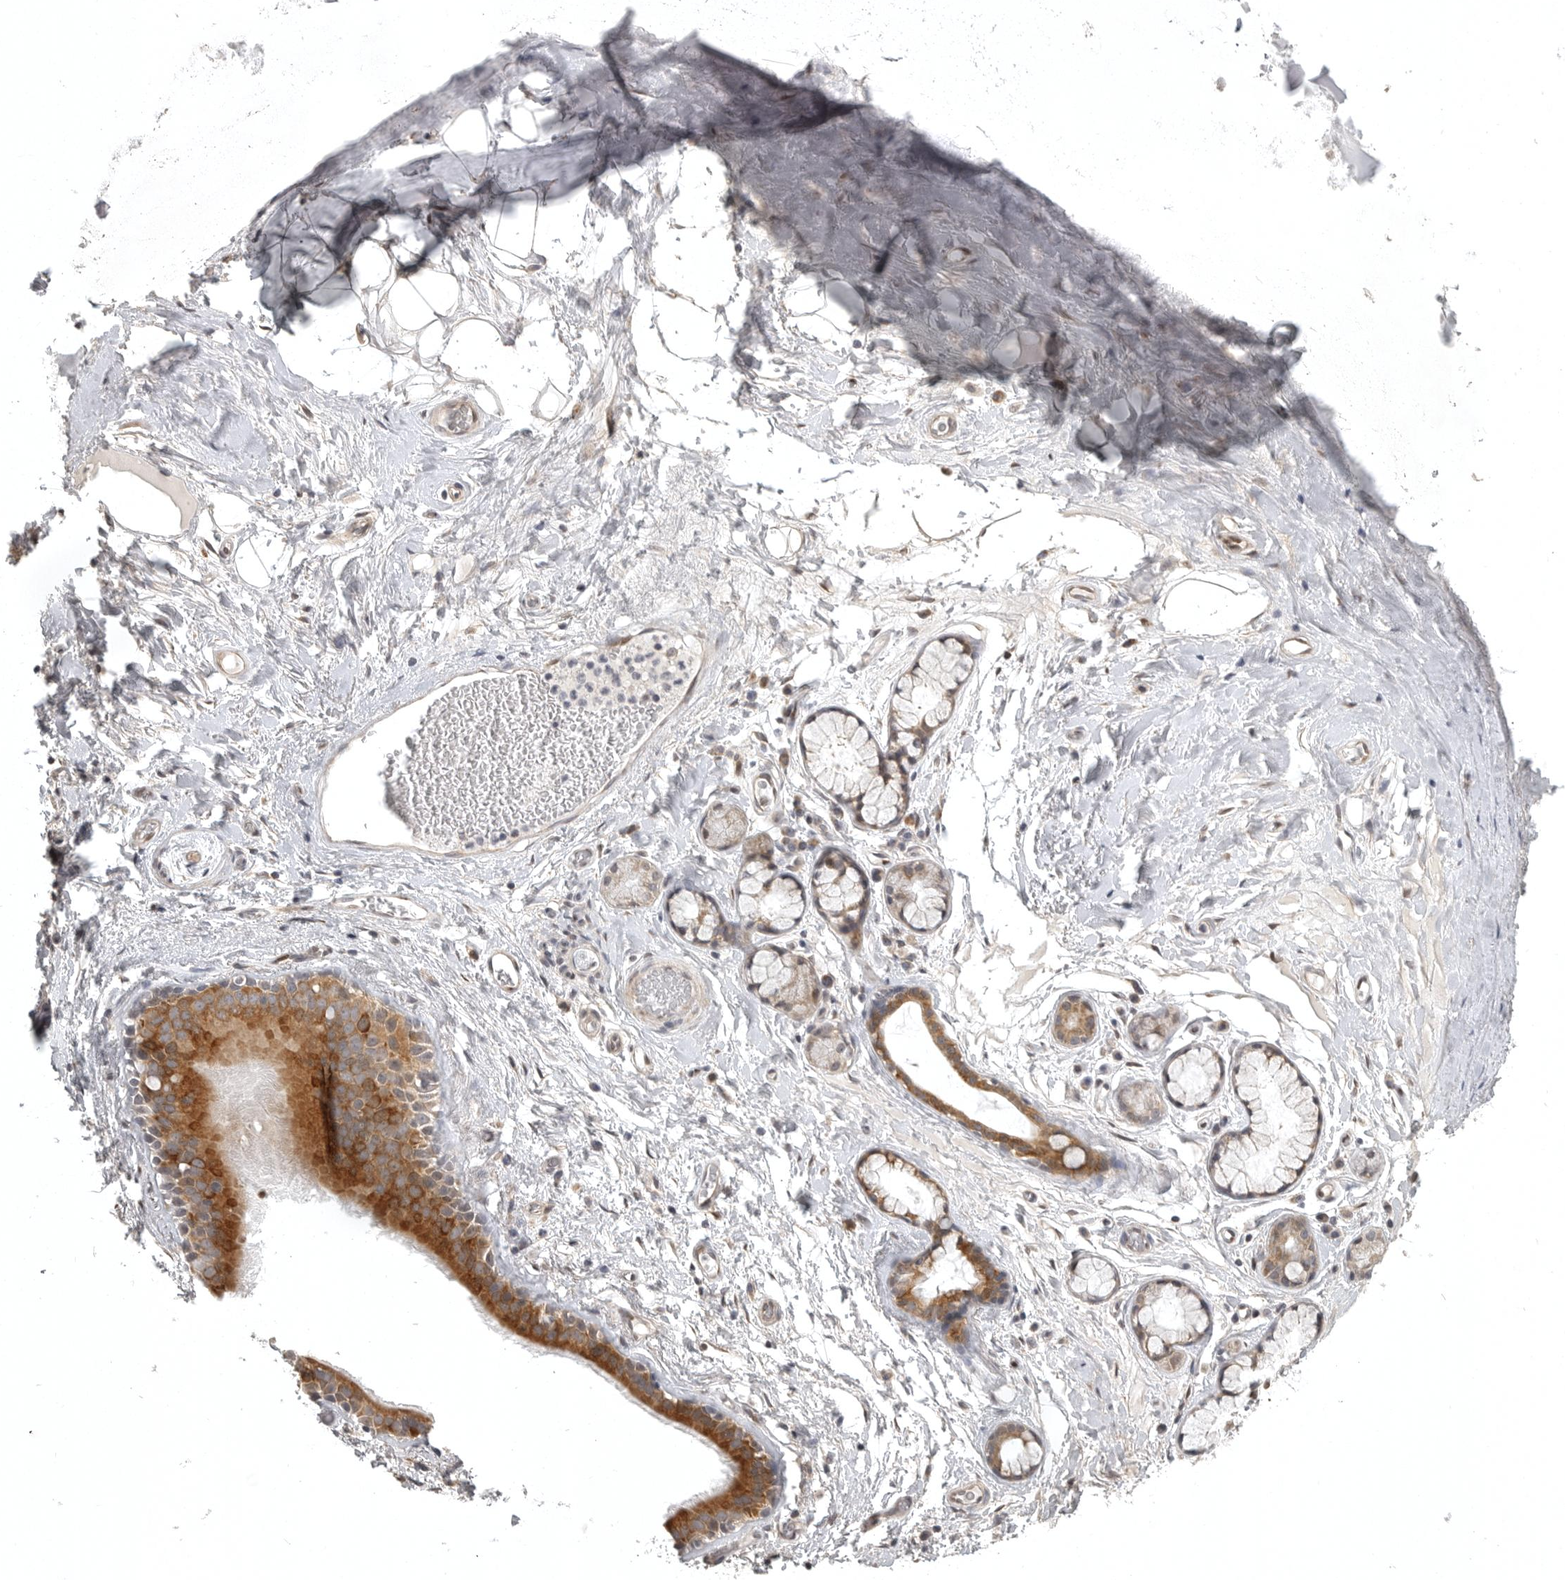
{"staining": {"intensity": "weak", "quantity": "25%-75%", "location": "cytoplasmic/membranous"}, "tissue": "adipose tissue", "cell_type": "Adipocytes", "image_type": "normal", "snomed": [{"axis": "morphology", "description": "Normal tissue, NOS"}, {"axis": "topography", "description": "Cartilage tissue"}], "caption": "A high-resolution micrograph shows immunohistochemistry staining of unremarkable adipose tissue, which reveals weak cytoplasmic/membranous staining in about 25%-75% of adipocytes. (Stains: DAB (3,3'-diaminobenzidine) in brown, nuclei in blue, Microscopy: brightfield microscopy at high magnification).", "gene": "POLE2", "patient": {"sex": "female", "age": 63}}